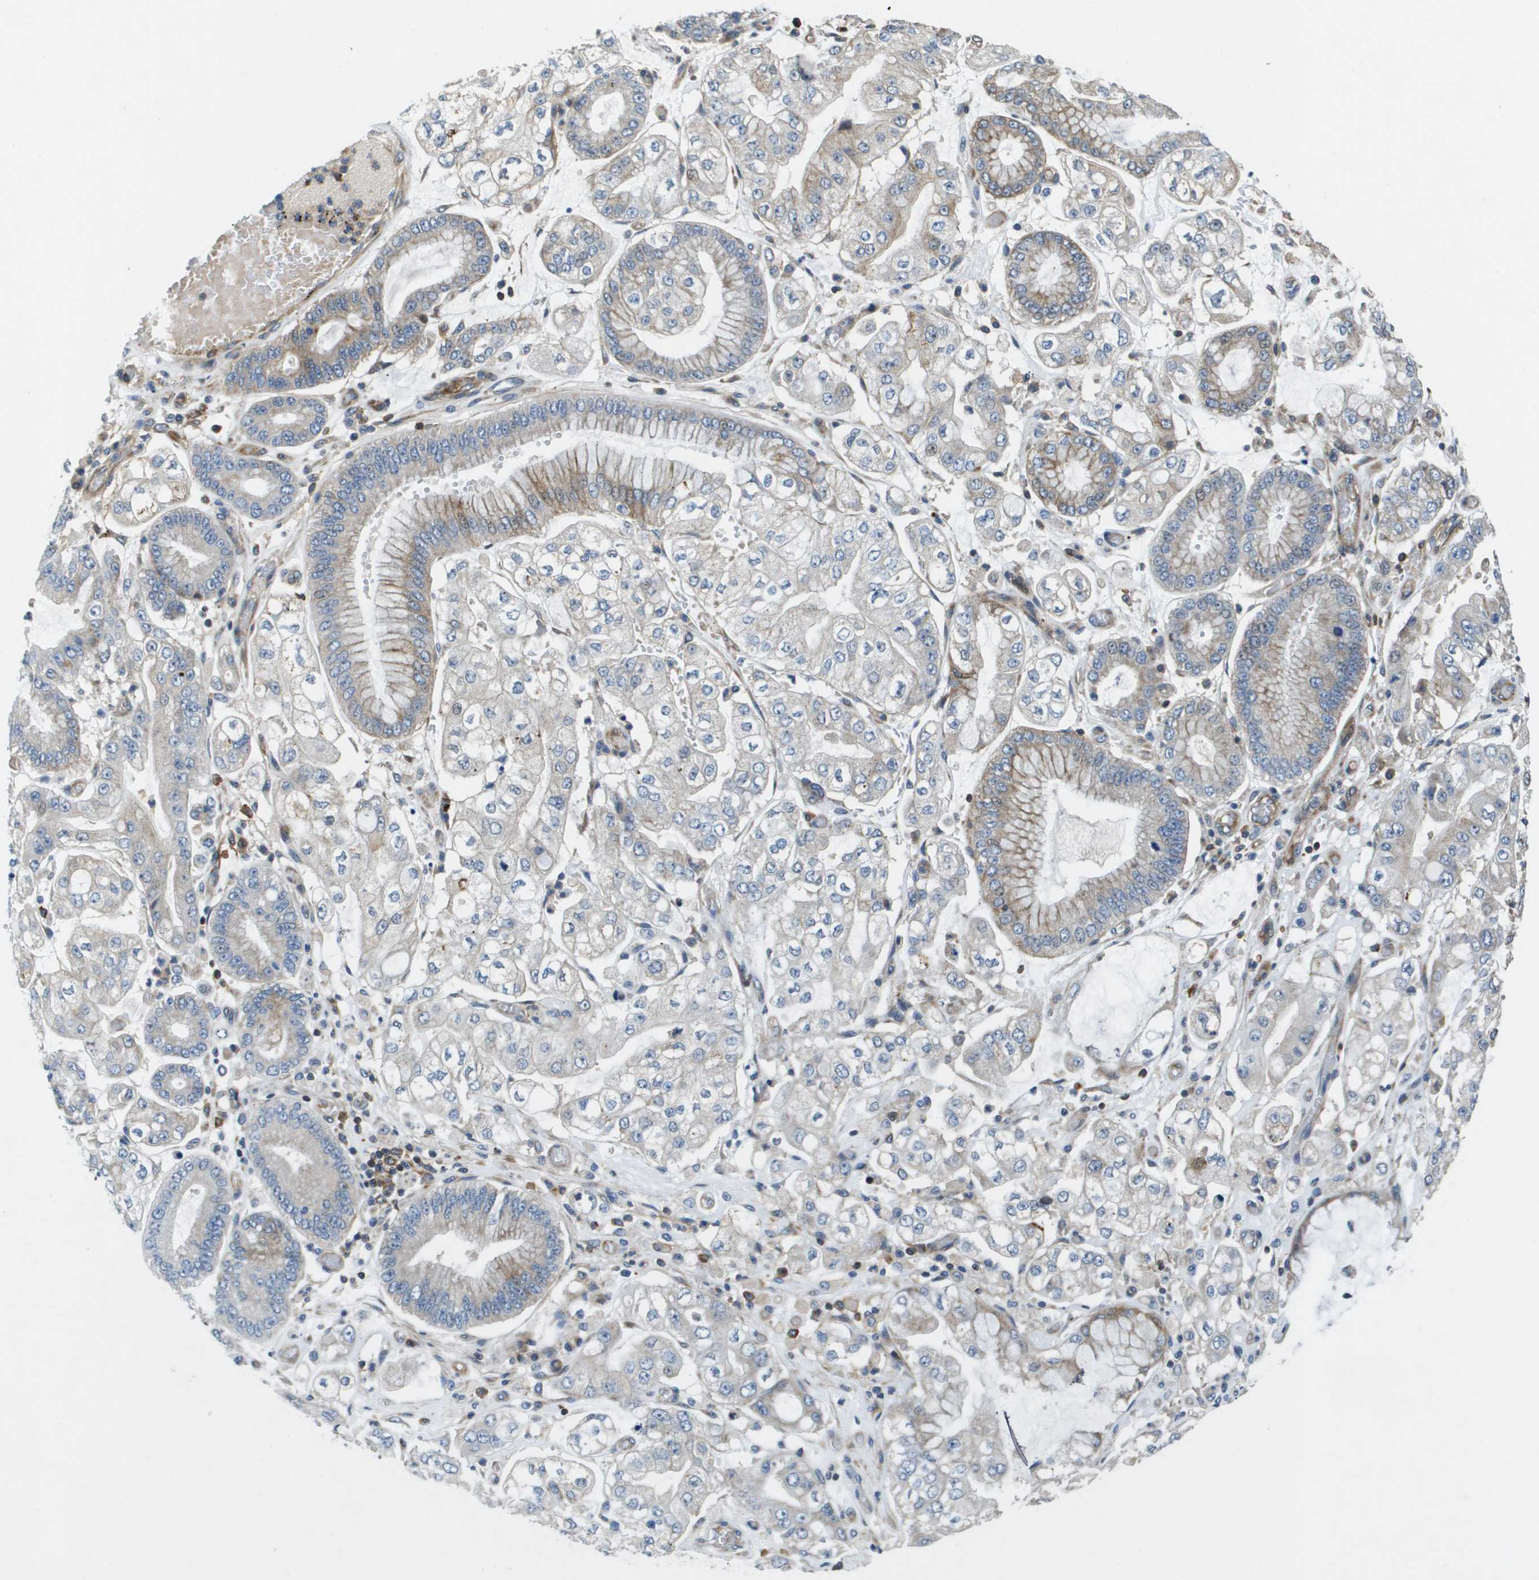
{"staining": {"intensity": "weak", "quantity": "<25%", "location": "cytoplasmic/membranous"}, "tissue": "stomach cancer", "cell_type": "Tumor cells", "image_type": "cancer", "snomed": [{"axis": "morphology", "description": "Adenocarcinoma, NOS"}, {"axis": "topography", "description": "Stomach"}], "caption": "The immunohistochemistry micrograph has no significant expression in tumor cells of stomach cancer (adenocarcinoma) tissue. The staining was performed using DAB (3,3'-diaminobenzidine) to visualize the protein expression in brown, while the nuclei were stained in blue with hematoxylin (Magnification: 20x).", "gene": "SCN4B", "patient": {"sex": "male", "age": 76}}